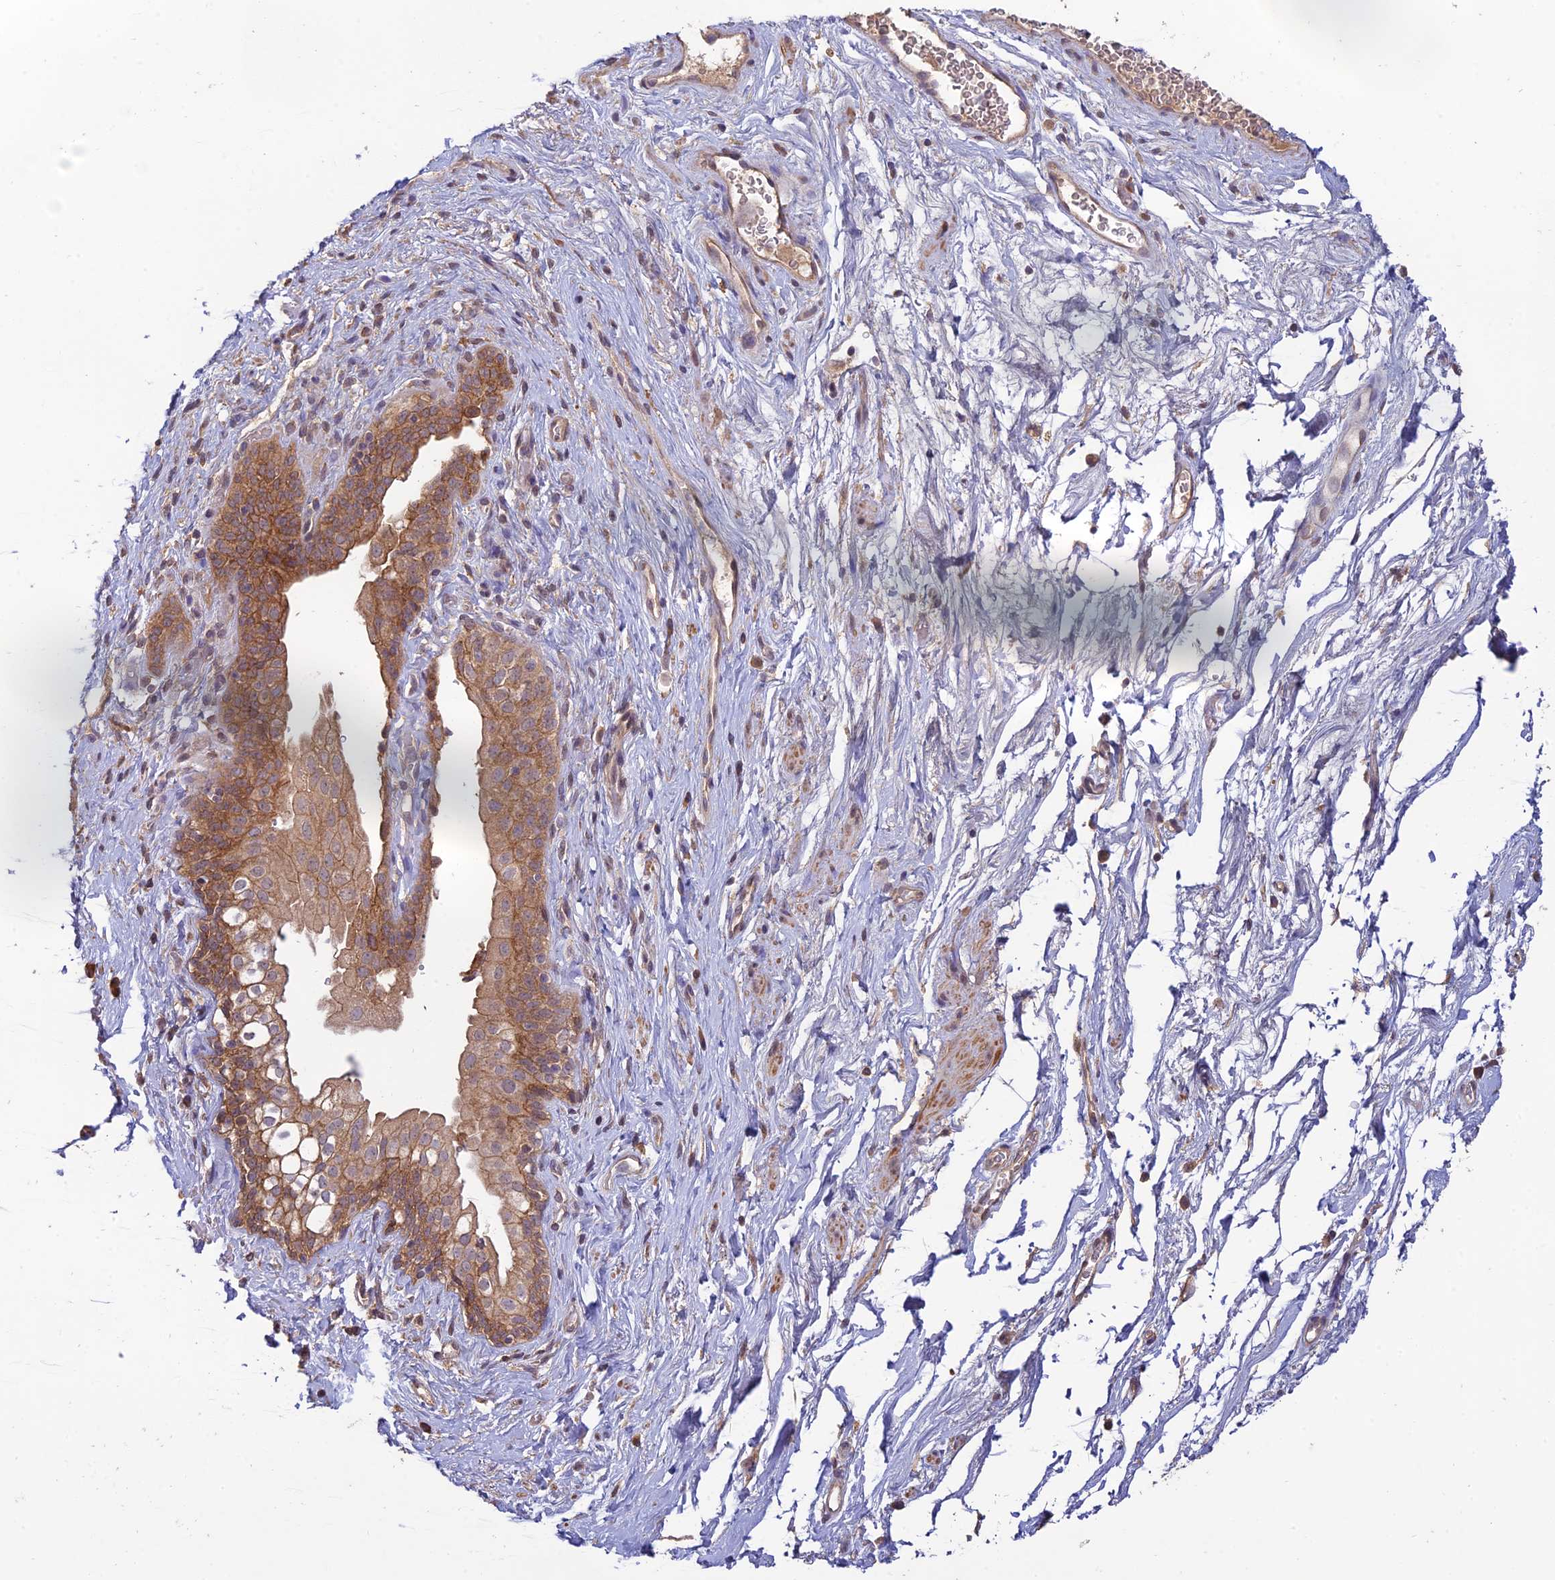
{"staining": {"intensity": "moderate", "quantity": "<25%", "location": "cytoplasmic/membranous"}, "tissue": "smooth muscle", "cell_type": "Smooth muscle cells", "image_type": "normal", "snomed": [{"axis": "morphology", "description": "Normal tissue, NOS"}, {"axis": "topography", "description": "Smooth muscle"}, {"axis": "topography", "description": "Peripheral nerve tissue"}], "caption": "A high-resolution photomicrograph shows immunohistochemistry staining of unremarkable smooth muscle, which shows moderate cytoplasmic/membranous positivity in approximately <25% of smooth muscle cells.", "gene": "MRNIP", "patient": {"sex": "male", "age": 69}}